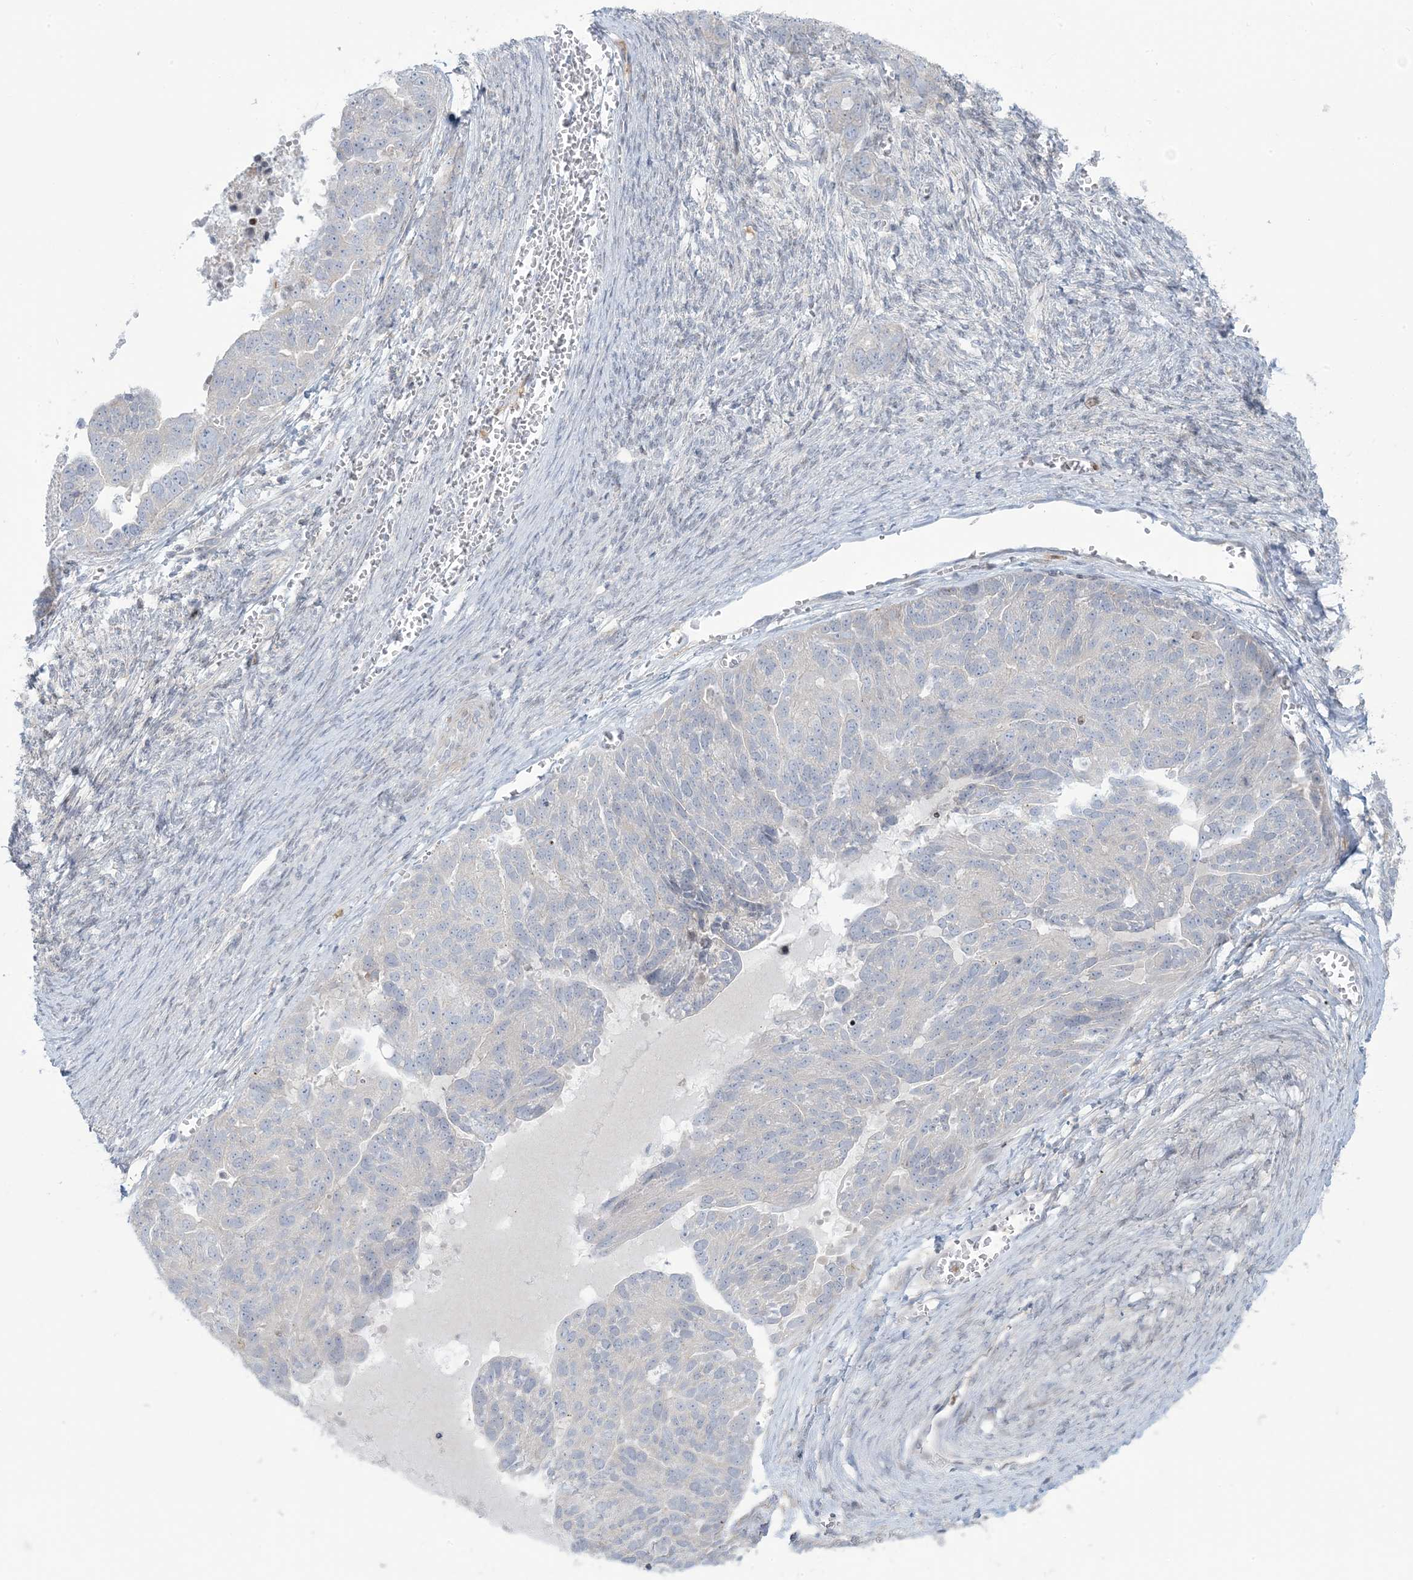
{"staining": {"intensity": "negative", "quantity": "none", "location": "none"}, "tissue": "ovarian cancer", "cell_type": "Tumor cells", "image_type": "cancer", "snomed": [{"axis": "morphology", "description": "Cystadenocarcinoma, serous, NOS"}, {"axis": "topography", "description": "Ovary"}], "caption": "Photomicrograph shows no protein staining in tumor cells of serous cystadenocarcinoma (ovarian) tissue.", "gene": "AFTPH", "patient": {"sex": "female", "age": 44}}